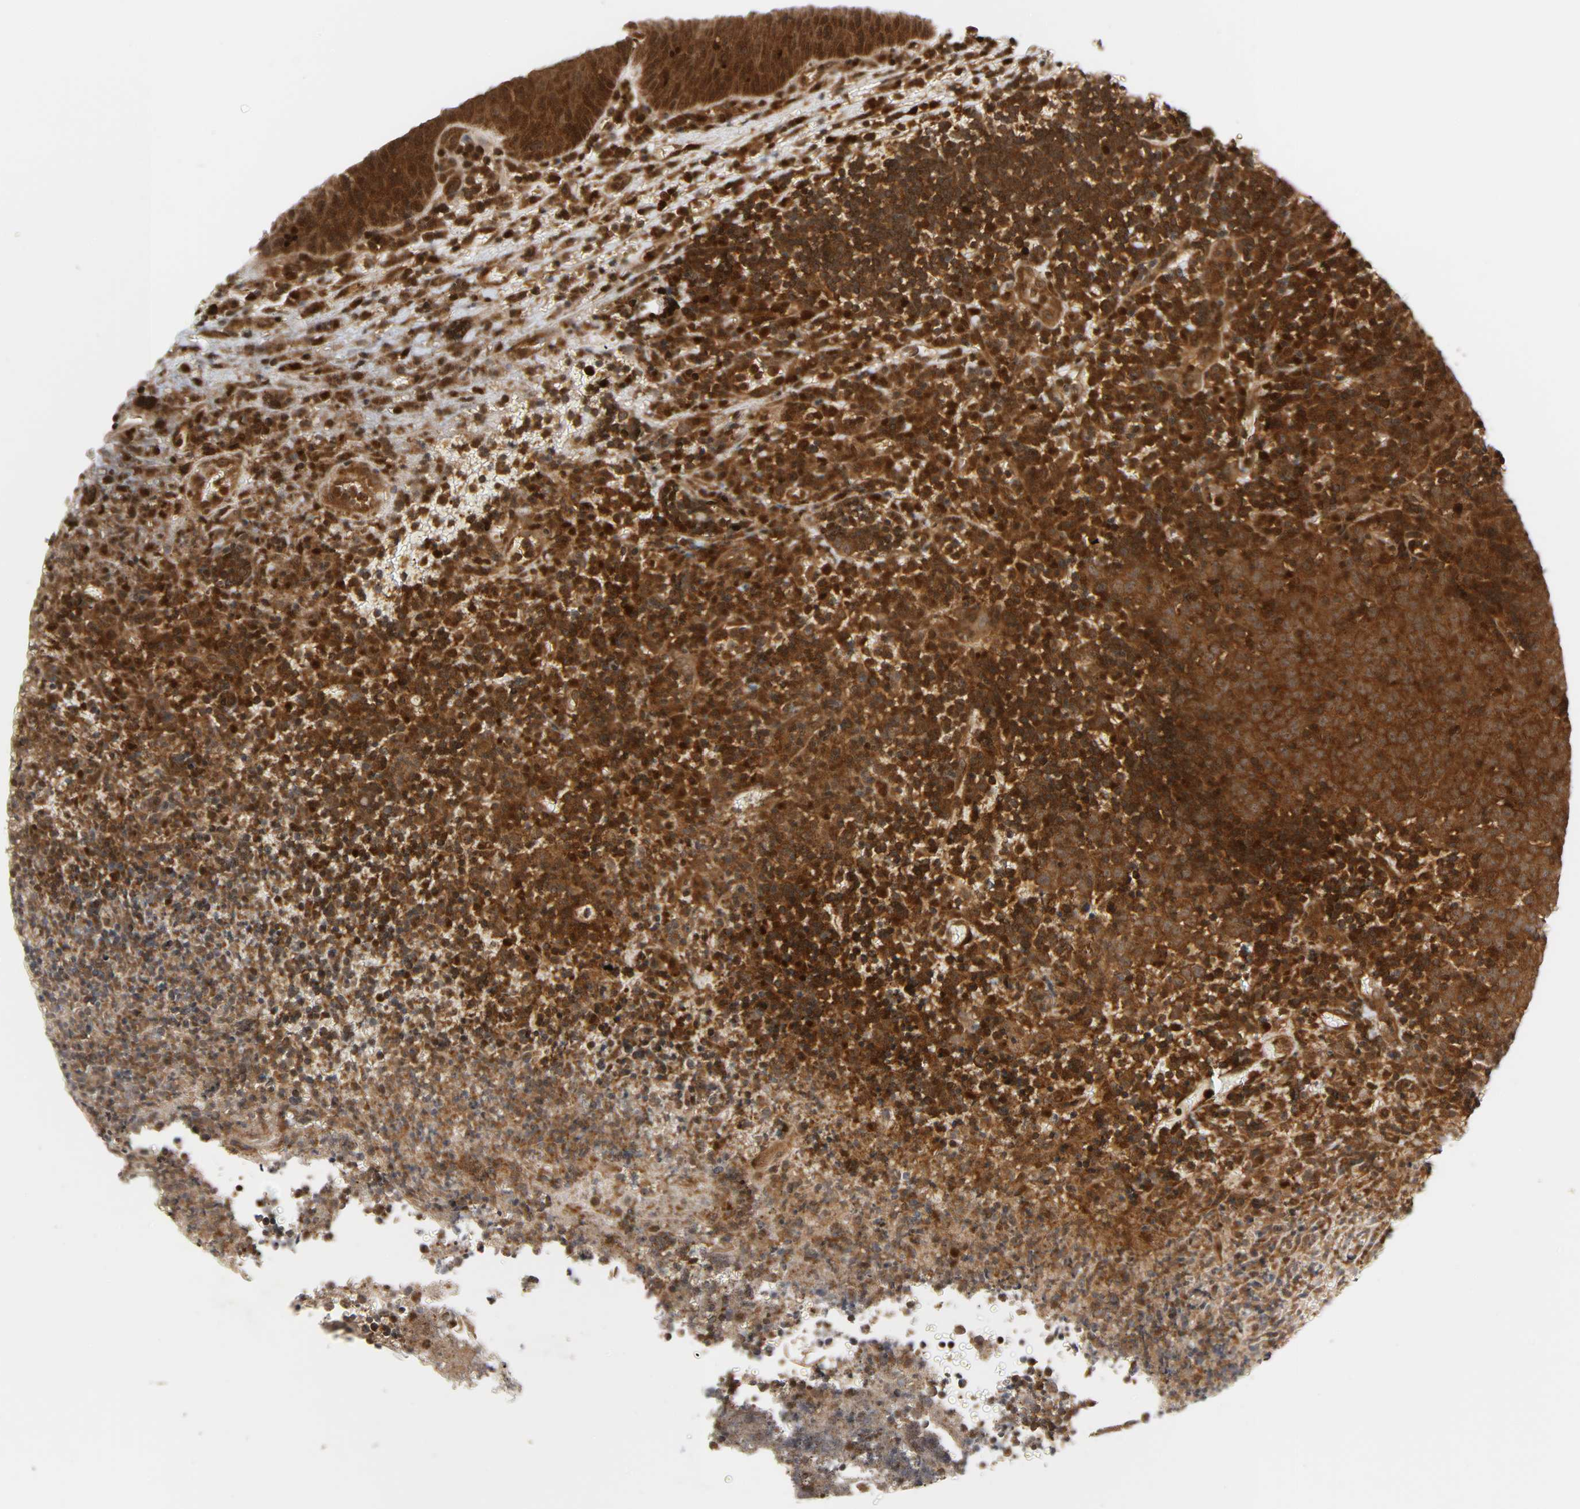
{"staining": {"intensity": "strong", "quantity": ">75%", "location": "cytoplasmic/membranous"}, "tissue": "lymphoma", "cell_type": "Tumor cells", "image_type": "cancer", "snomed": [{"axis": "morphology", "description": "Malignant lymphoma, non-Hodgkin's type, High grade"}, {"axis": "topography", "description": "Tonsil"}], "caption": "Lymphoma stained with DAB immunohistochemistry (IHC) exhibits high levels of strong cytoplasmic/membranous positivity in approximately >75% of tumor cells.", "gene": "CHUK", "patient": {"sex": "female", "age": 36}}